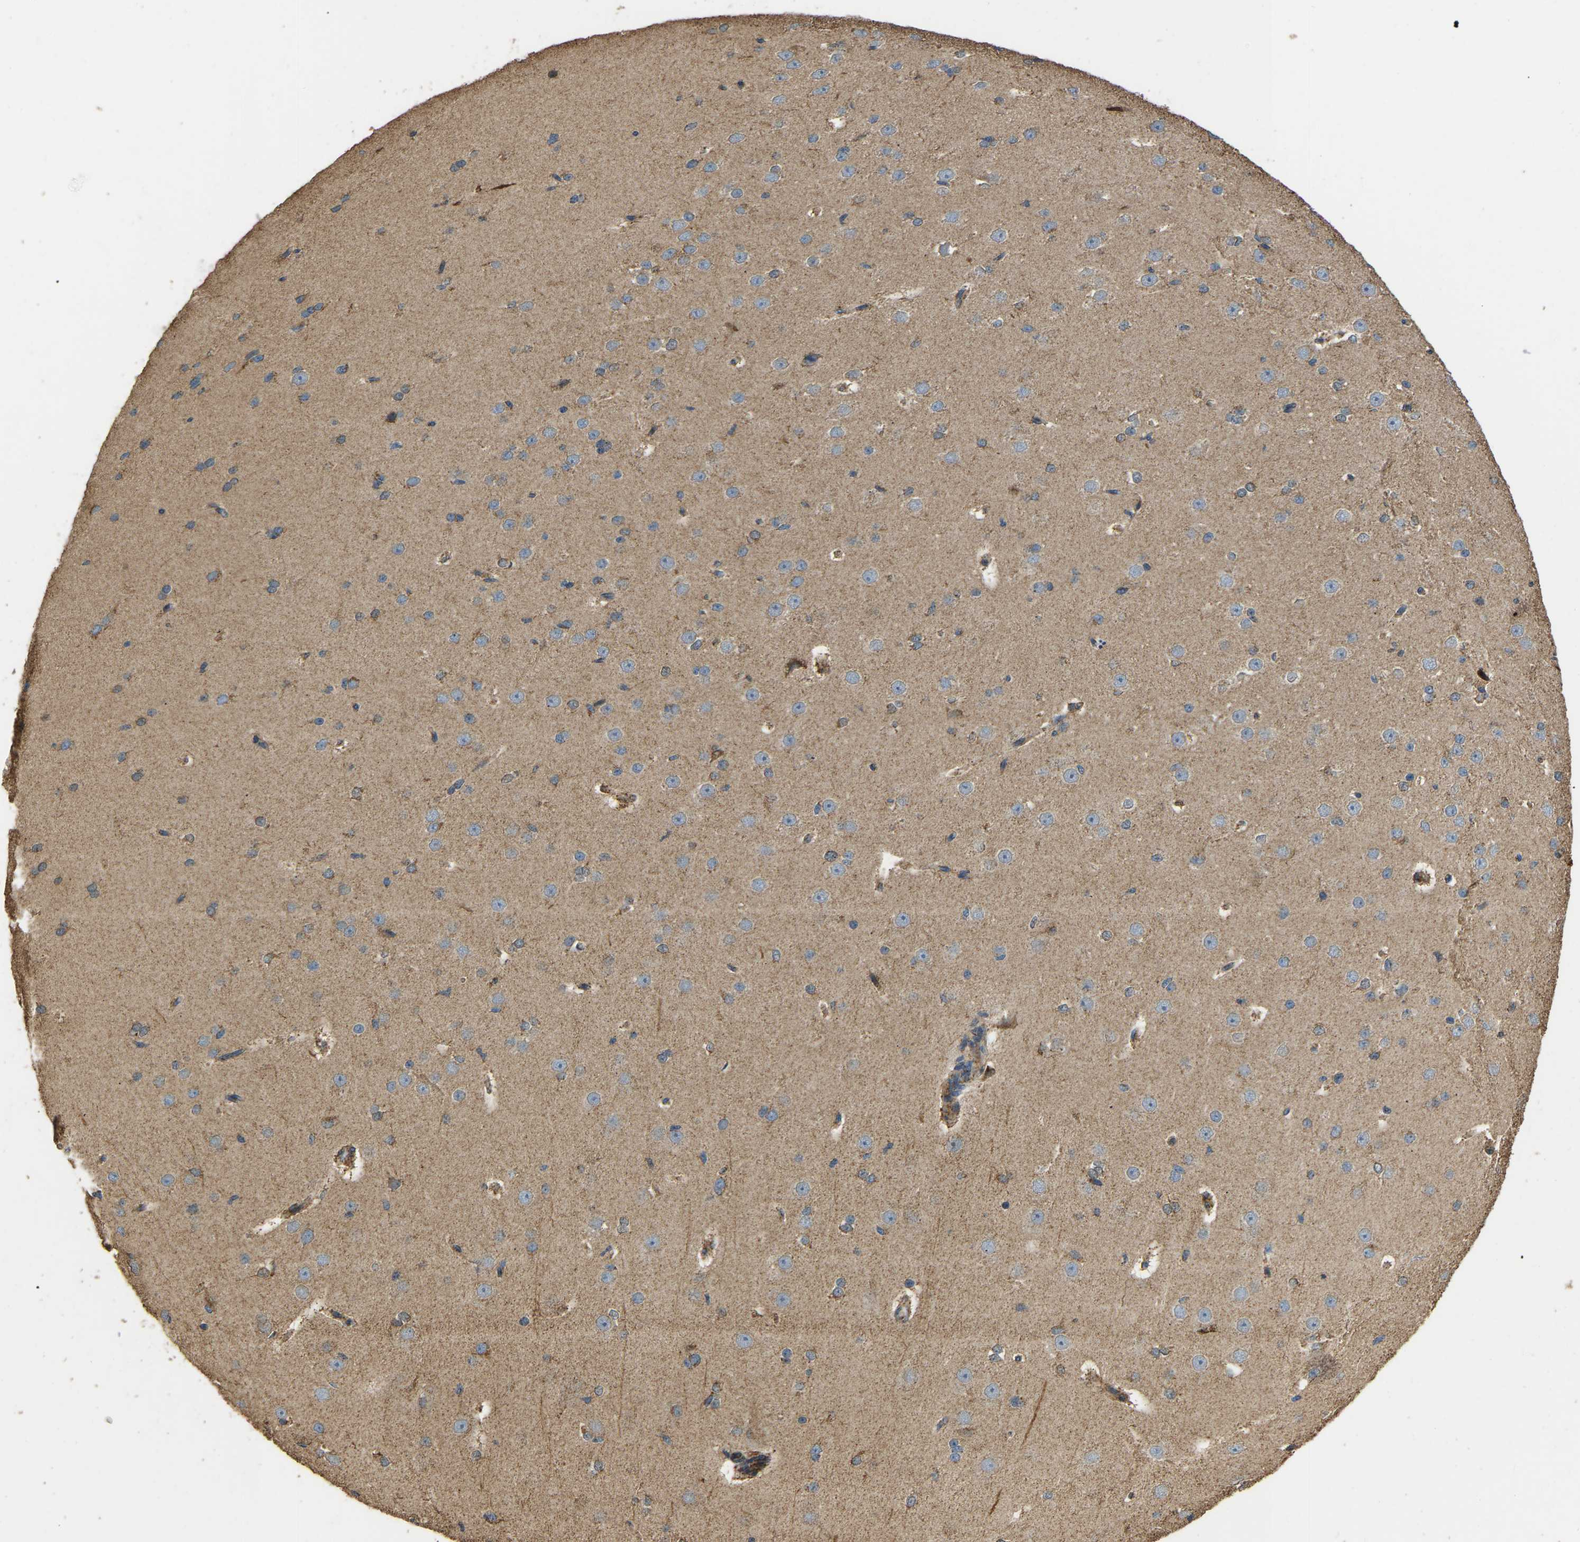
{"staining": {"intensity": "weak", "quantity": "25%-75%", "location": "cytoplasmic/membranous"}, "tissue": "cerebral cortex", "cell_type": "Endothelial cells", "image_type": "normal", "snomed": [{"axis": "morphology", "description": "Normal tissue, NOS"}, {"axis": "morphology", "description": "Developmental malformation"}, {"axis": "topography", "description": "Cerebral cortex"}], "caption": "Protein expression analysis of unremarkable human cerebral cortex reveals weak cytoplasmic/membranous staining in about 25%-75% of endothelial cells. The protein is stained brown, and the nuclei are stained in blue (DAB (3,3'-diaminobenzidine) IHC with brightfield microscopy, high magnification).", "gene": "TUFM", "patient": {"sex": "female", "age": 30}}